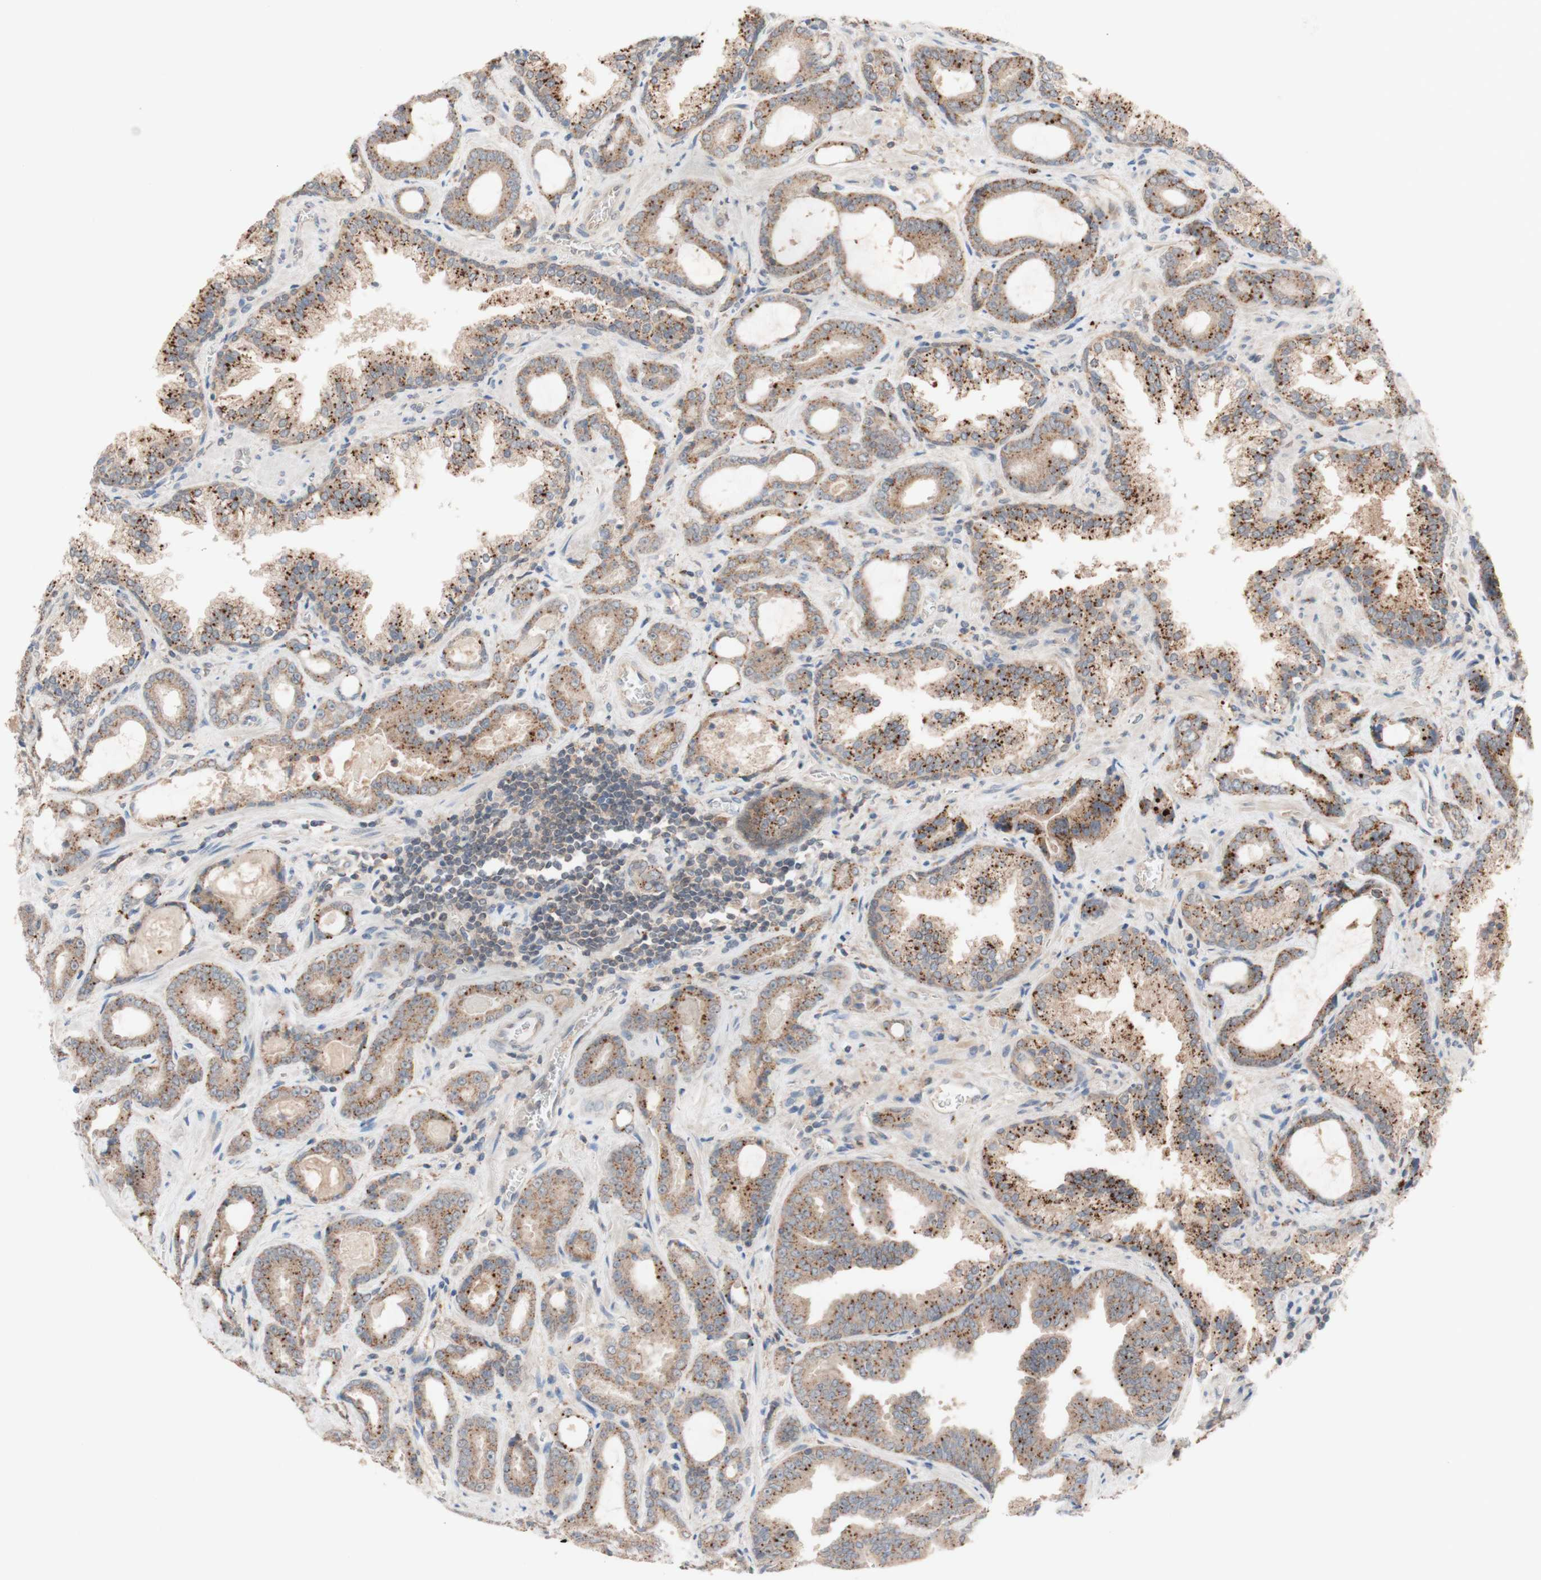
{"staining": {"intensity": "moderate", "quantity": ">75%", "location": "cytoplasmic/membranous"}, "tissue": "prostate cancer", "cell_type": "Tumor cells", "image_type": "cancer", "snomed": [{"axis": "morphology", "description": "Adenocarcinoma, Low grade"}, {"axis": "topography", "description": "Prostate"}], "caption": "About >75% of tumor cells in human prostate cancer reveal moderate cytoplasmic/membranous protein expression as visualized by brown immunohistochemical staining.", "gene": "PEX2", "patient": {"sex": "male", "age": 60}}